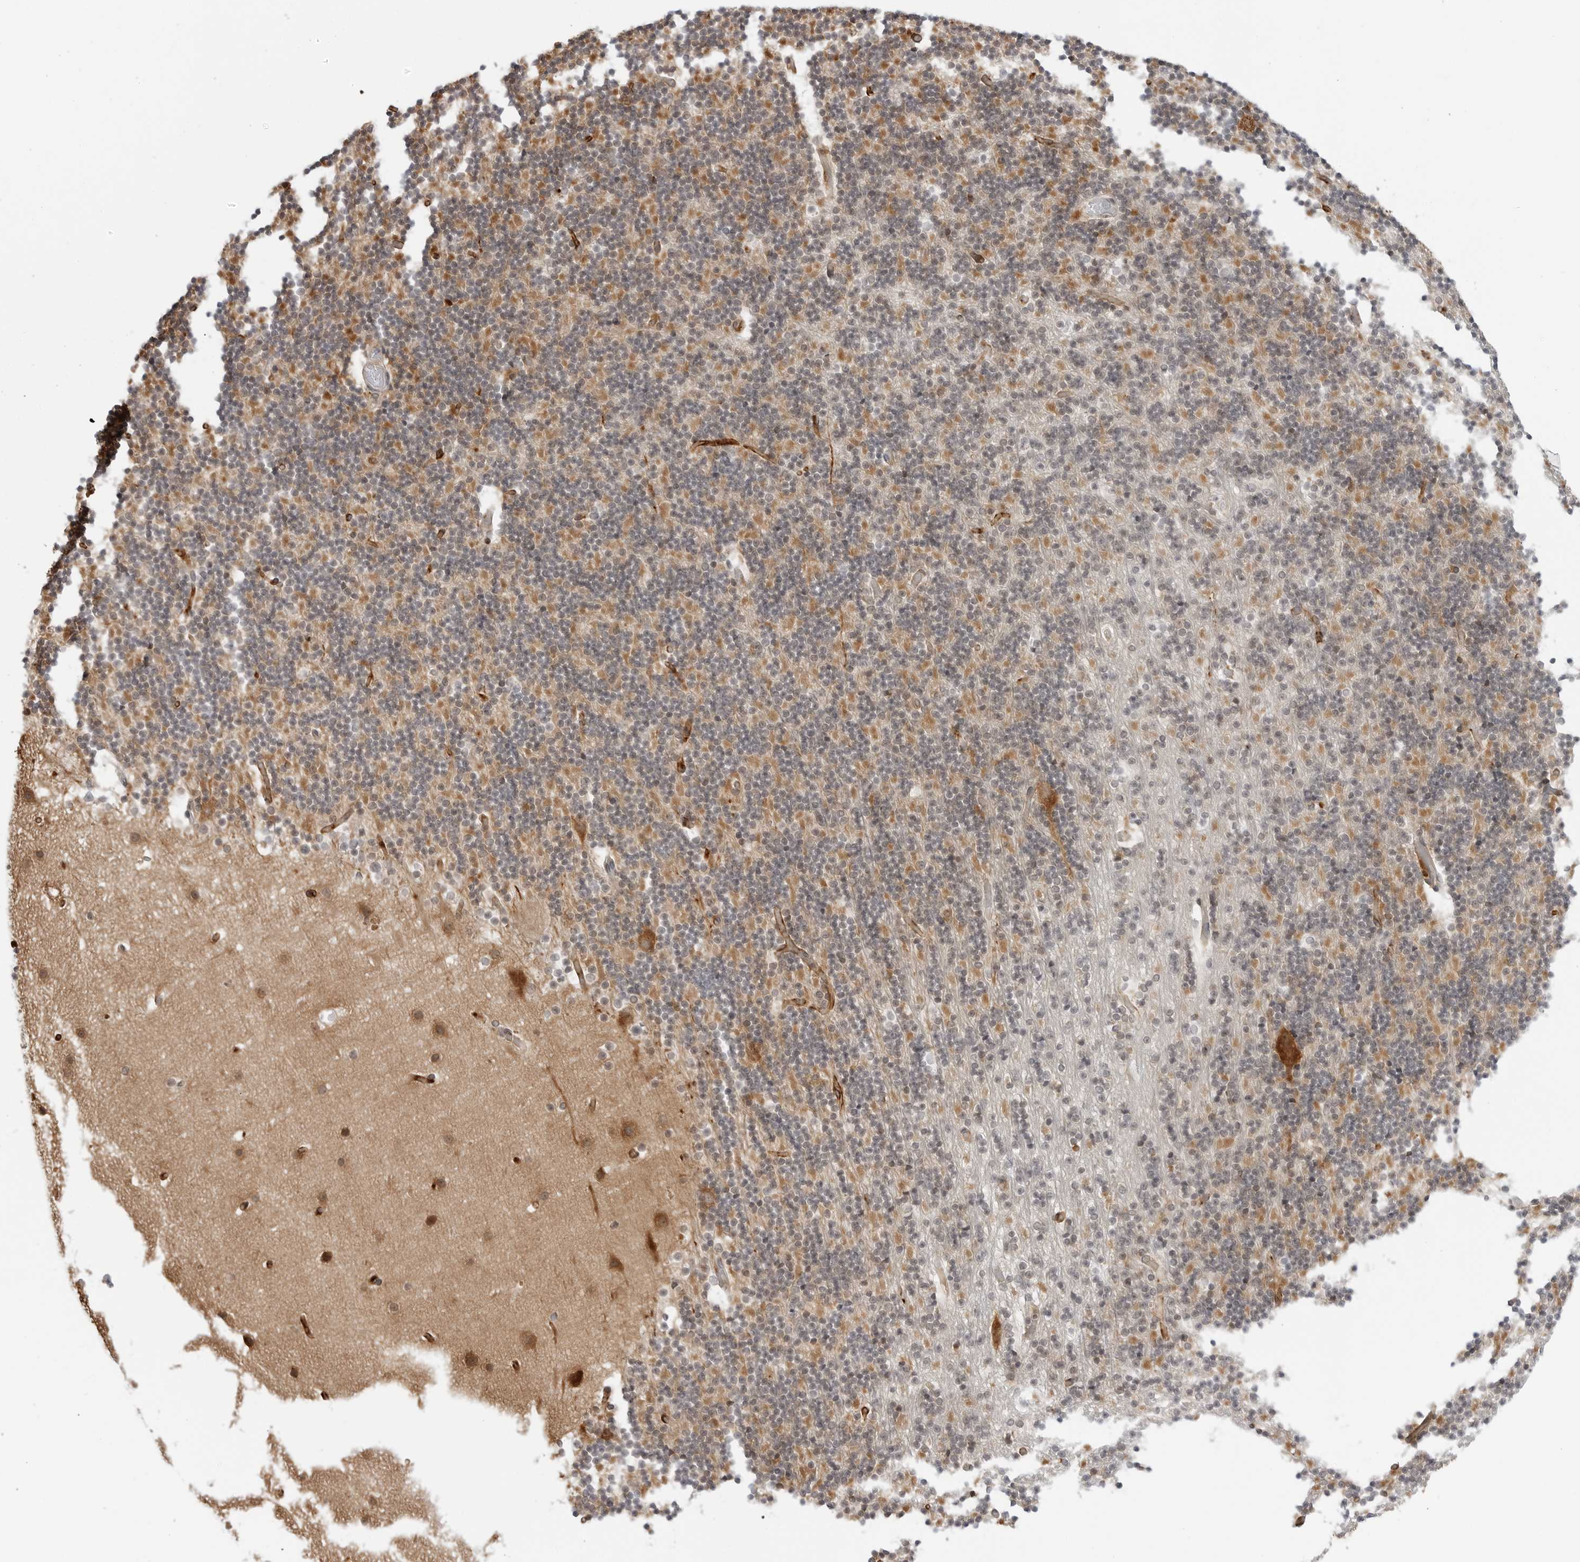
{"staining": {"intensity": "moderate", "quantity": "25%-75%", "location": "cytoplasmic/membranous"}, "tissue": "cerebellum", "cell_type": "Cells in granular layer", "image_type": "normal", "snomed": [{"axis": "morphology", "description": "Normal tissue, NOS"}, {"axis": "topography", "description": "Cerebellum"}], "caption": "Immunohistochemical staining of normal human cerebellum exhibits moderate cytoplasmic/membranous protein staining in about 25%-75% of cells in granular layer. The protein of interest is stained brown, and the nuclei are stained in blue (DAB (3,3'-diaminobenzidine) IHC with brightfield microscopy, high magnification).", "gene": "STXBP3", "patient": {"sex": "male", "age": 57}}